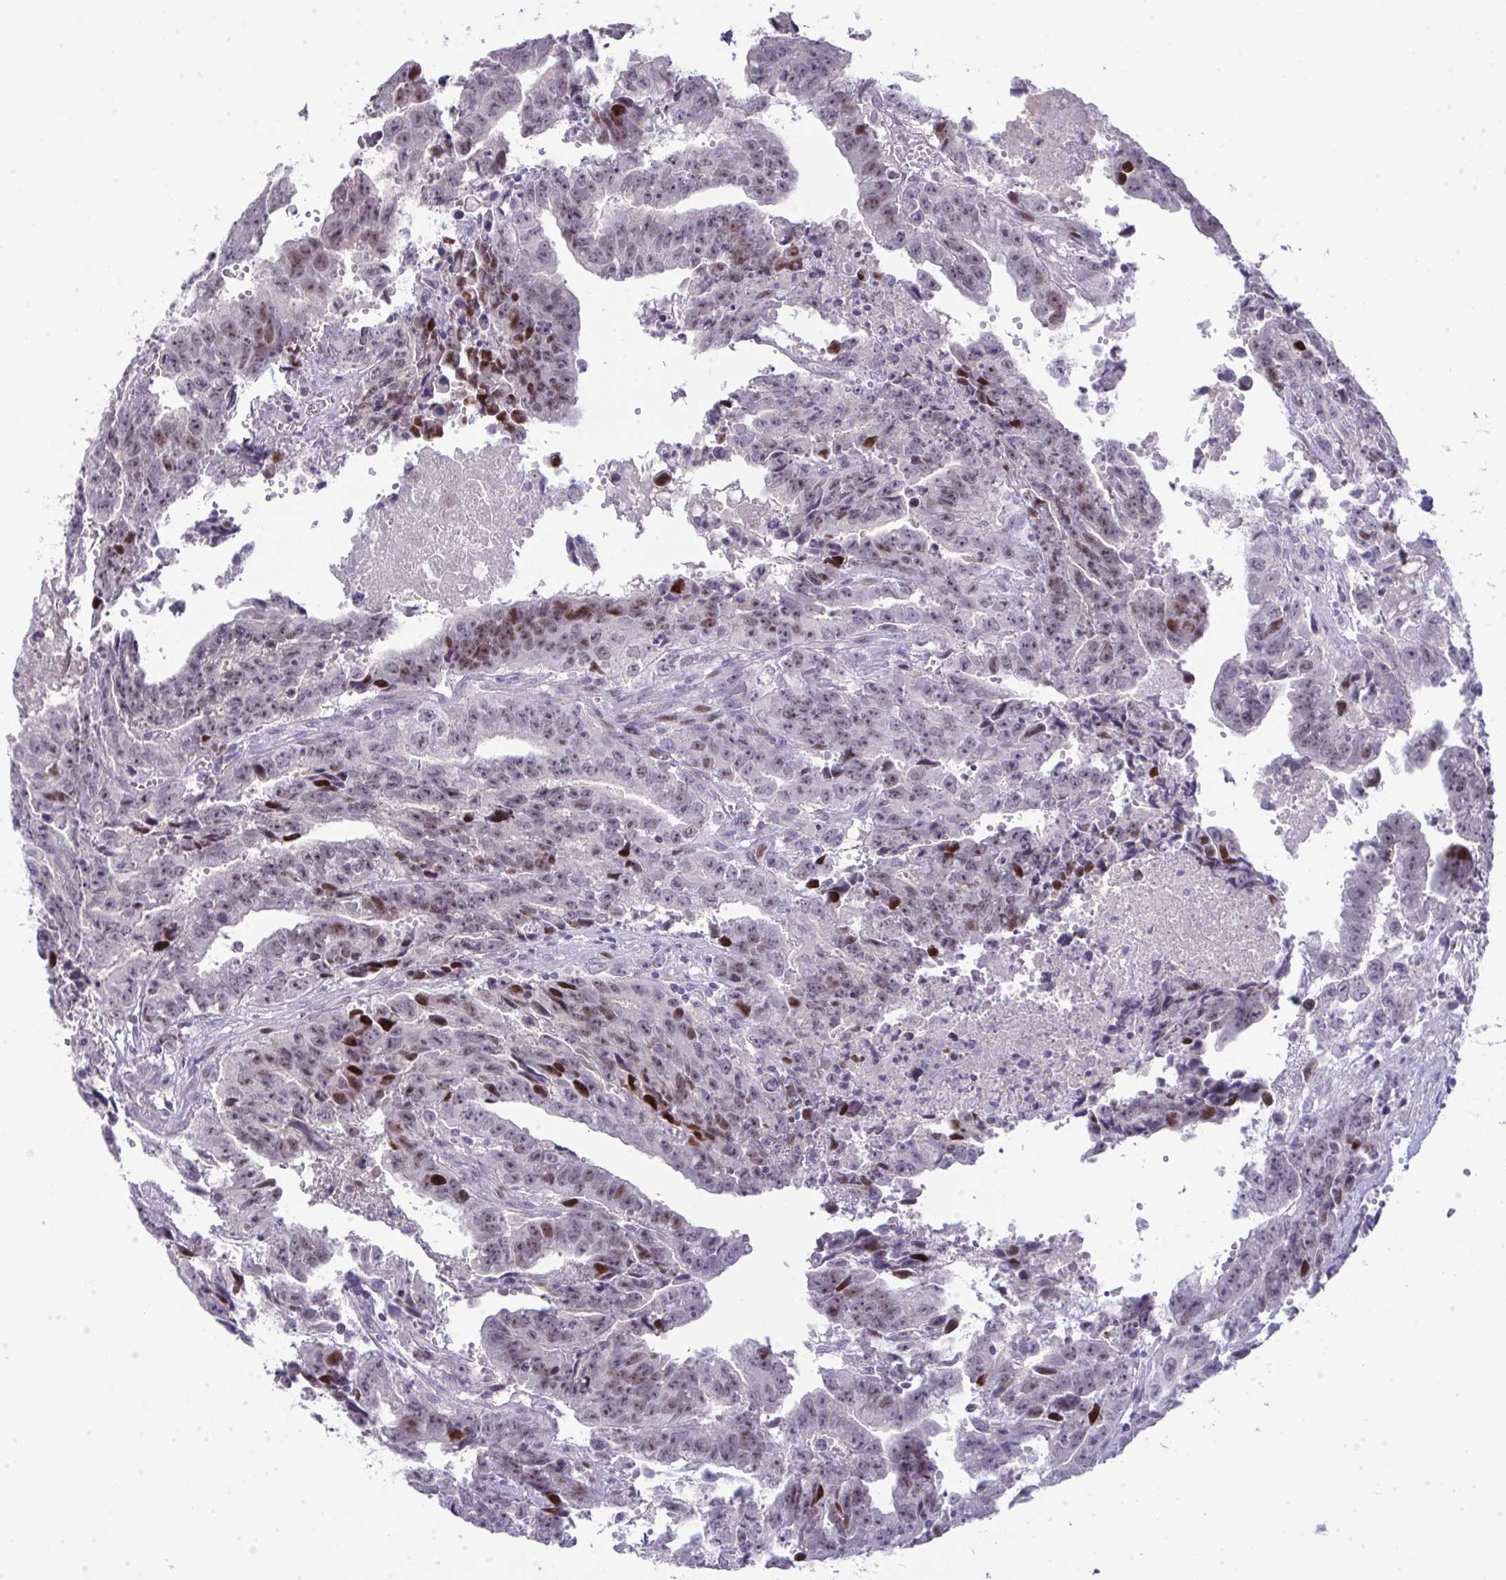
{"staining": {"intensity": "moderate", "quantity": "25%-75%", "location": "nuclear"}, "tissue": "testis cancer", "cell_type": "Tumor cells", "image_type": "cancer", "snomed": [{"axis": "morphology", "description": "Carcinoma, Embryonal, NOS"}, {"axis": "morphology", "description": "Teratoma, malignant, NOS"}, {"axis": "topography", "description": "Testis"}], "caption": "A brown stain shows moderate nuclear staining of a protein in malignant teratoma (testis) tumor cells.", "gene": "GALNT16", "patient": {"sex": "male", "age": 24}}